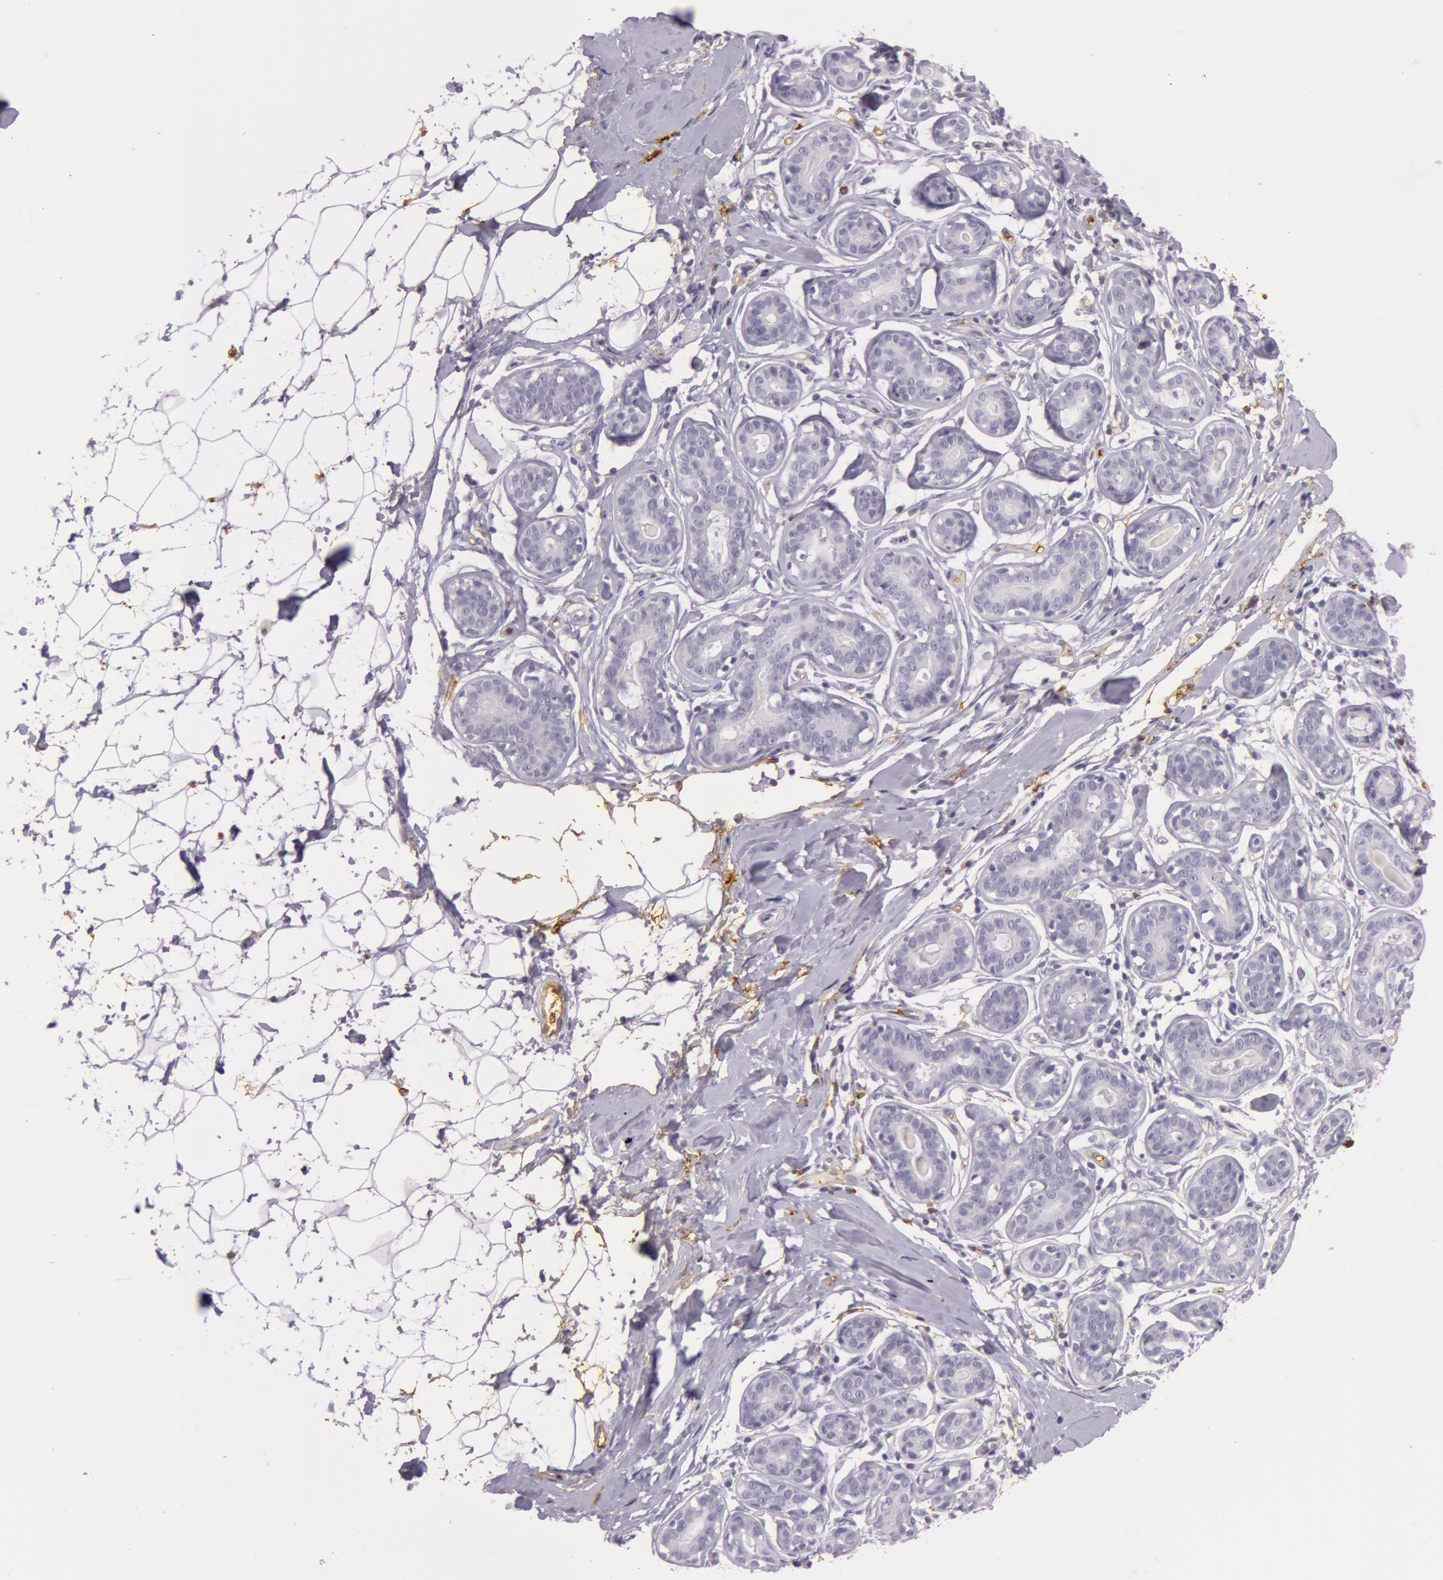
{"staining": {"intensity": "negative", "quantity": "none", "location": "none"}, "tissue": "breast", "cell_type": "Adipocytes", "image_type": "normal", "snomed": [{"axis": "morphology", "description": "Normal tissue, NOS"}, {"axis": "topography", "description": "Breast"}], "caption": "High power microscopy photomicrograph of an immunohistochemistry (IHC) histopathology image of unremarkable breast, revealing no significant staining in adipocytes.", "gene": "C4BPA", "patient": {"sex": "female", "age": 22}}